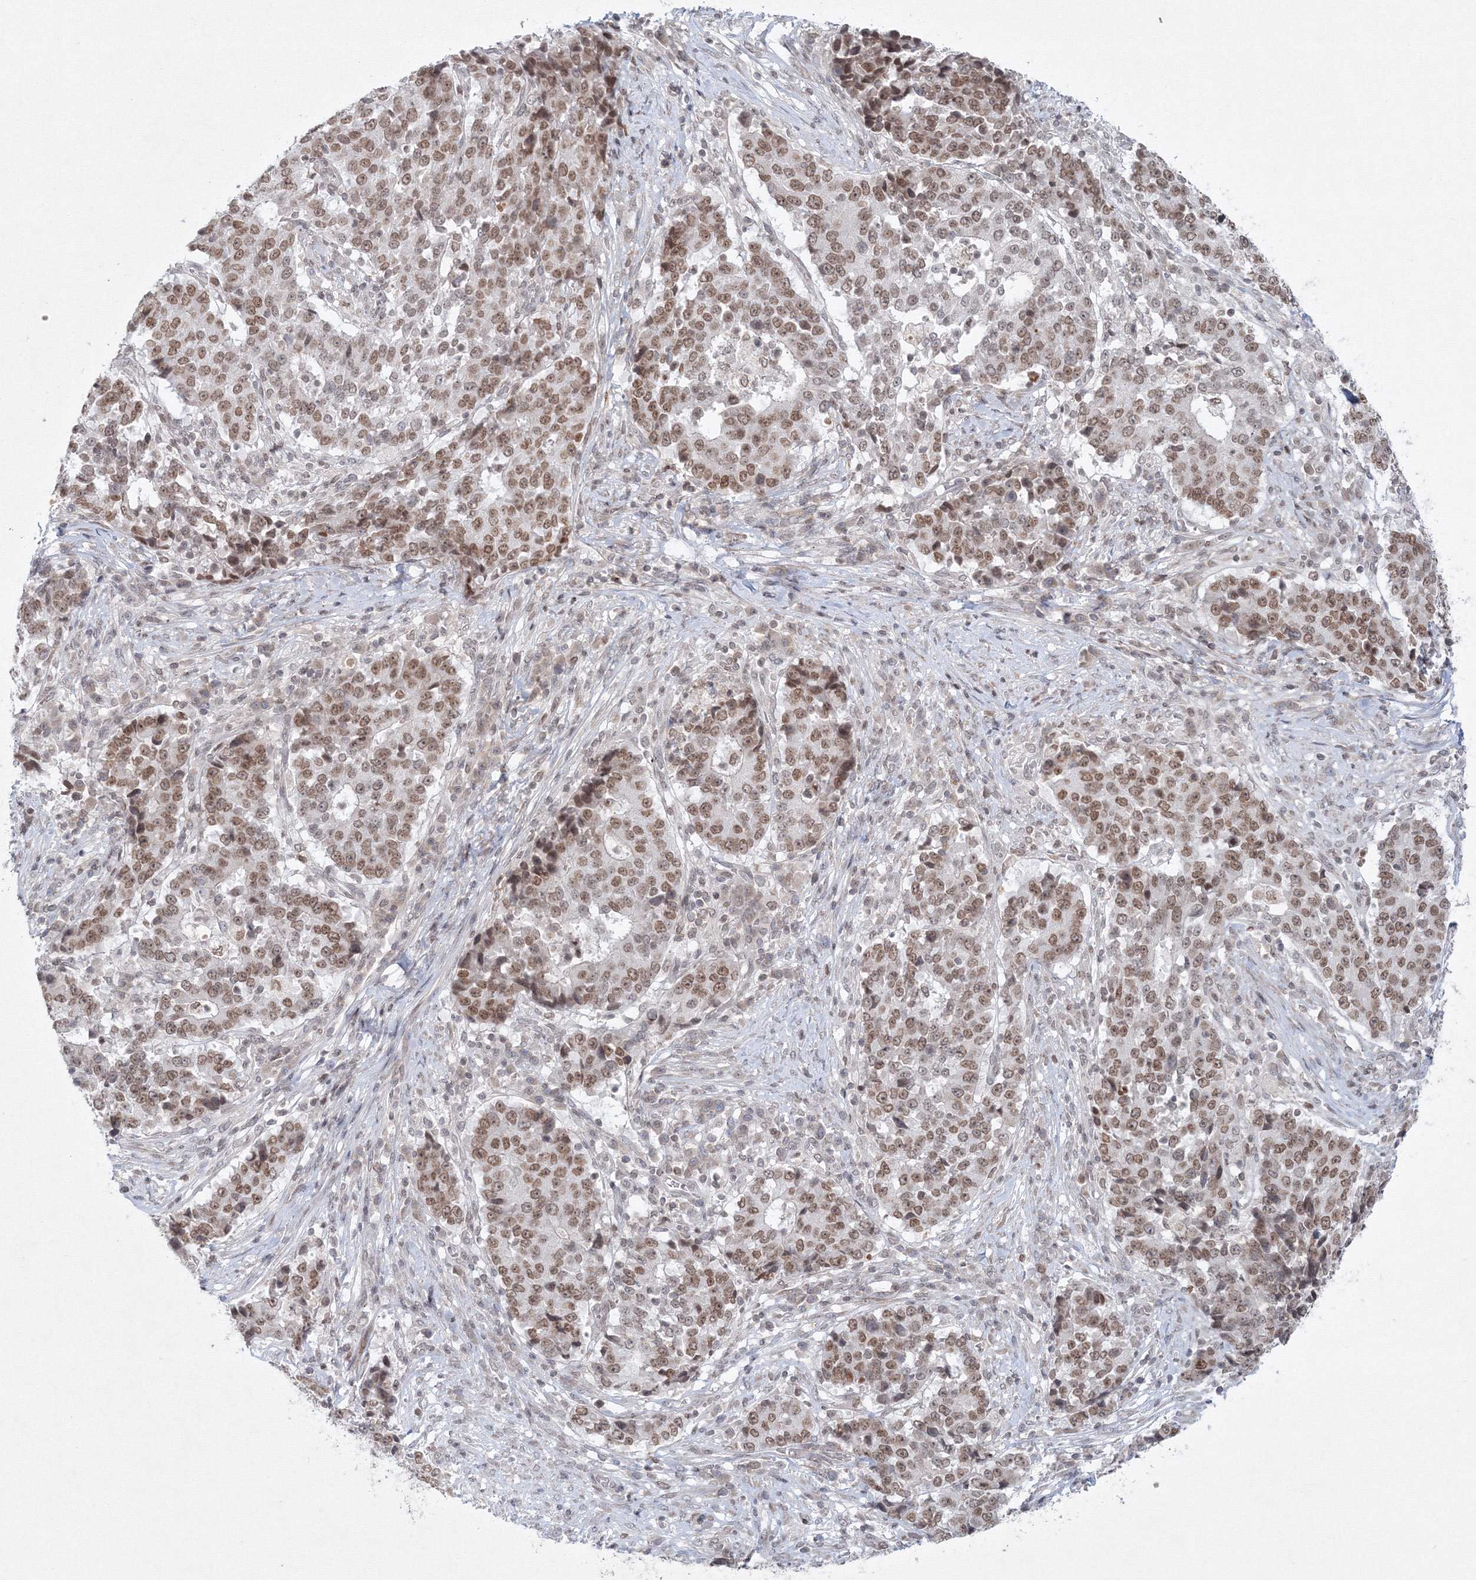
{"staining": {"intensity": "moderate", "quantity": ">75%", "location": "nuclear"}, "tissue": "stomach cancer", "cell_type": "Tumor cells", "image_type": "cancer", "snomed": [{"axis": "morphology", "description": "Adenocarcinoma, NOS"}, {"axis": "topography", "description": "Stomach"}], "caption": "Tumor cells exhibit medium levels of moderate nuclear positivity in approximately >75% of cells in human stomach cancer. (brown staining indicates protein expression, while blue staining denotes nuclei).", "gene": "KIF4A", "patient": {"sex": "male", "age": 59}}